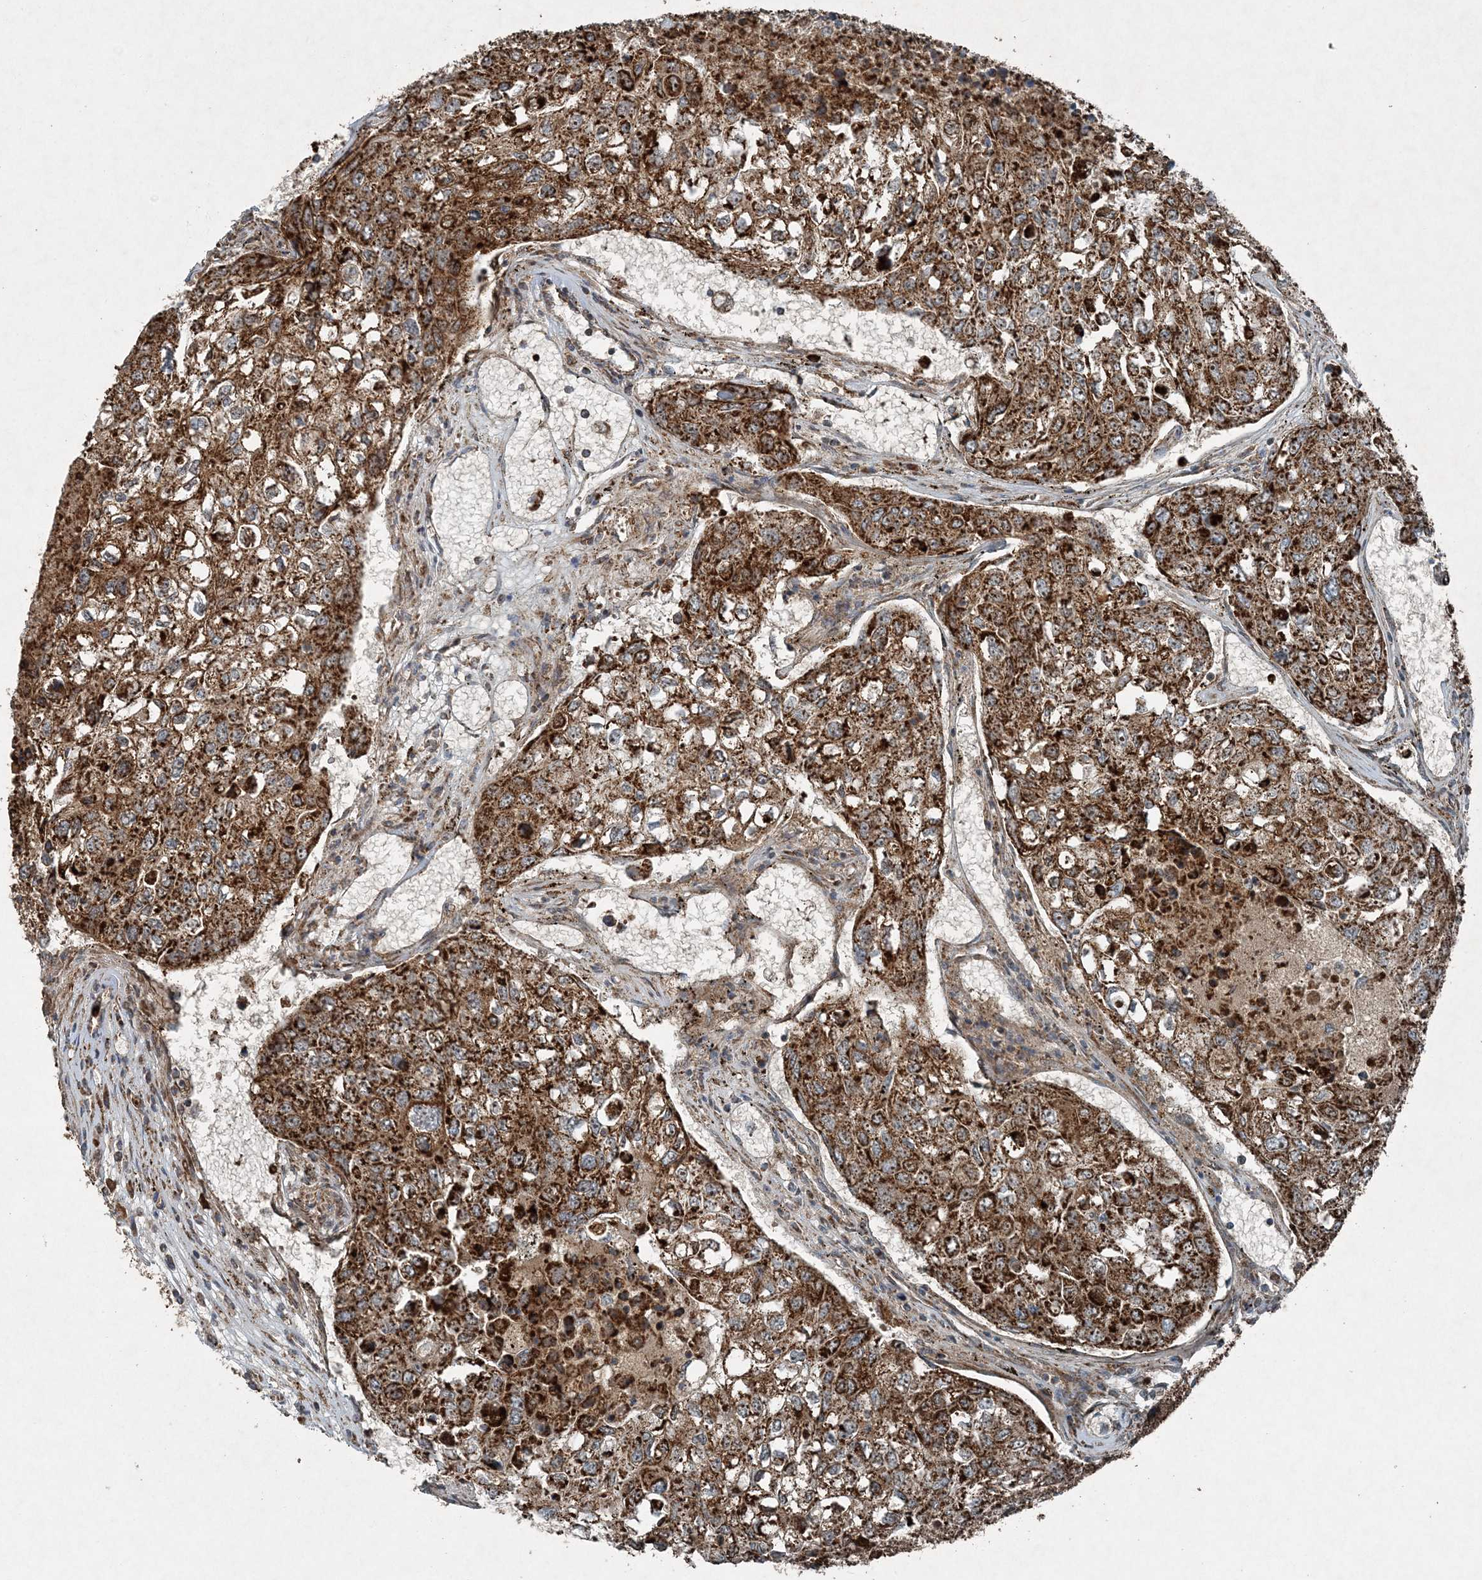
{"staining": {"intensity": "strong", "quantity": ">75%", "location": "cytoplasmic/membranous"}, "tissue": "urothelial cancer", "cell_type": "Tumor cells", "image_type": "cancer", "snomed": [{"axis": "morphology", "description": "Urothelial carcinoma, High grade"}, {"axis": "topography", "description": "Lymph node"}, {"axis": "topography", "description": "Urinary bladder"}], "caption": "The immunohistochemical stain labels strong cytoplasmic/membranous positivity in tumor cells of urothelial carcinoma (high-grade) tissue.", "gene": "COPS7B", "patient": {"sex": "male", "age": 51}}